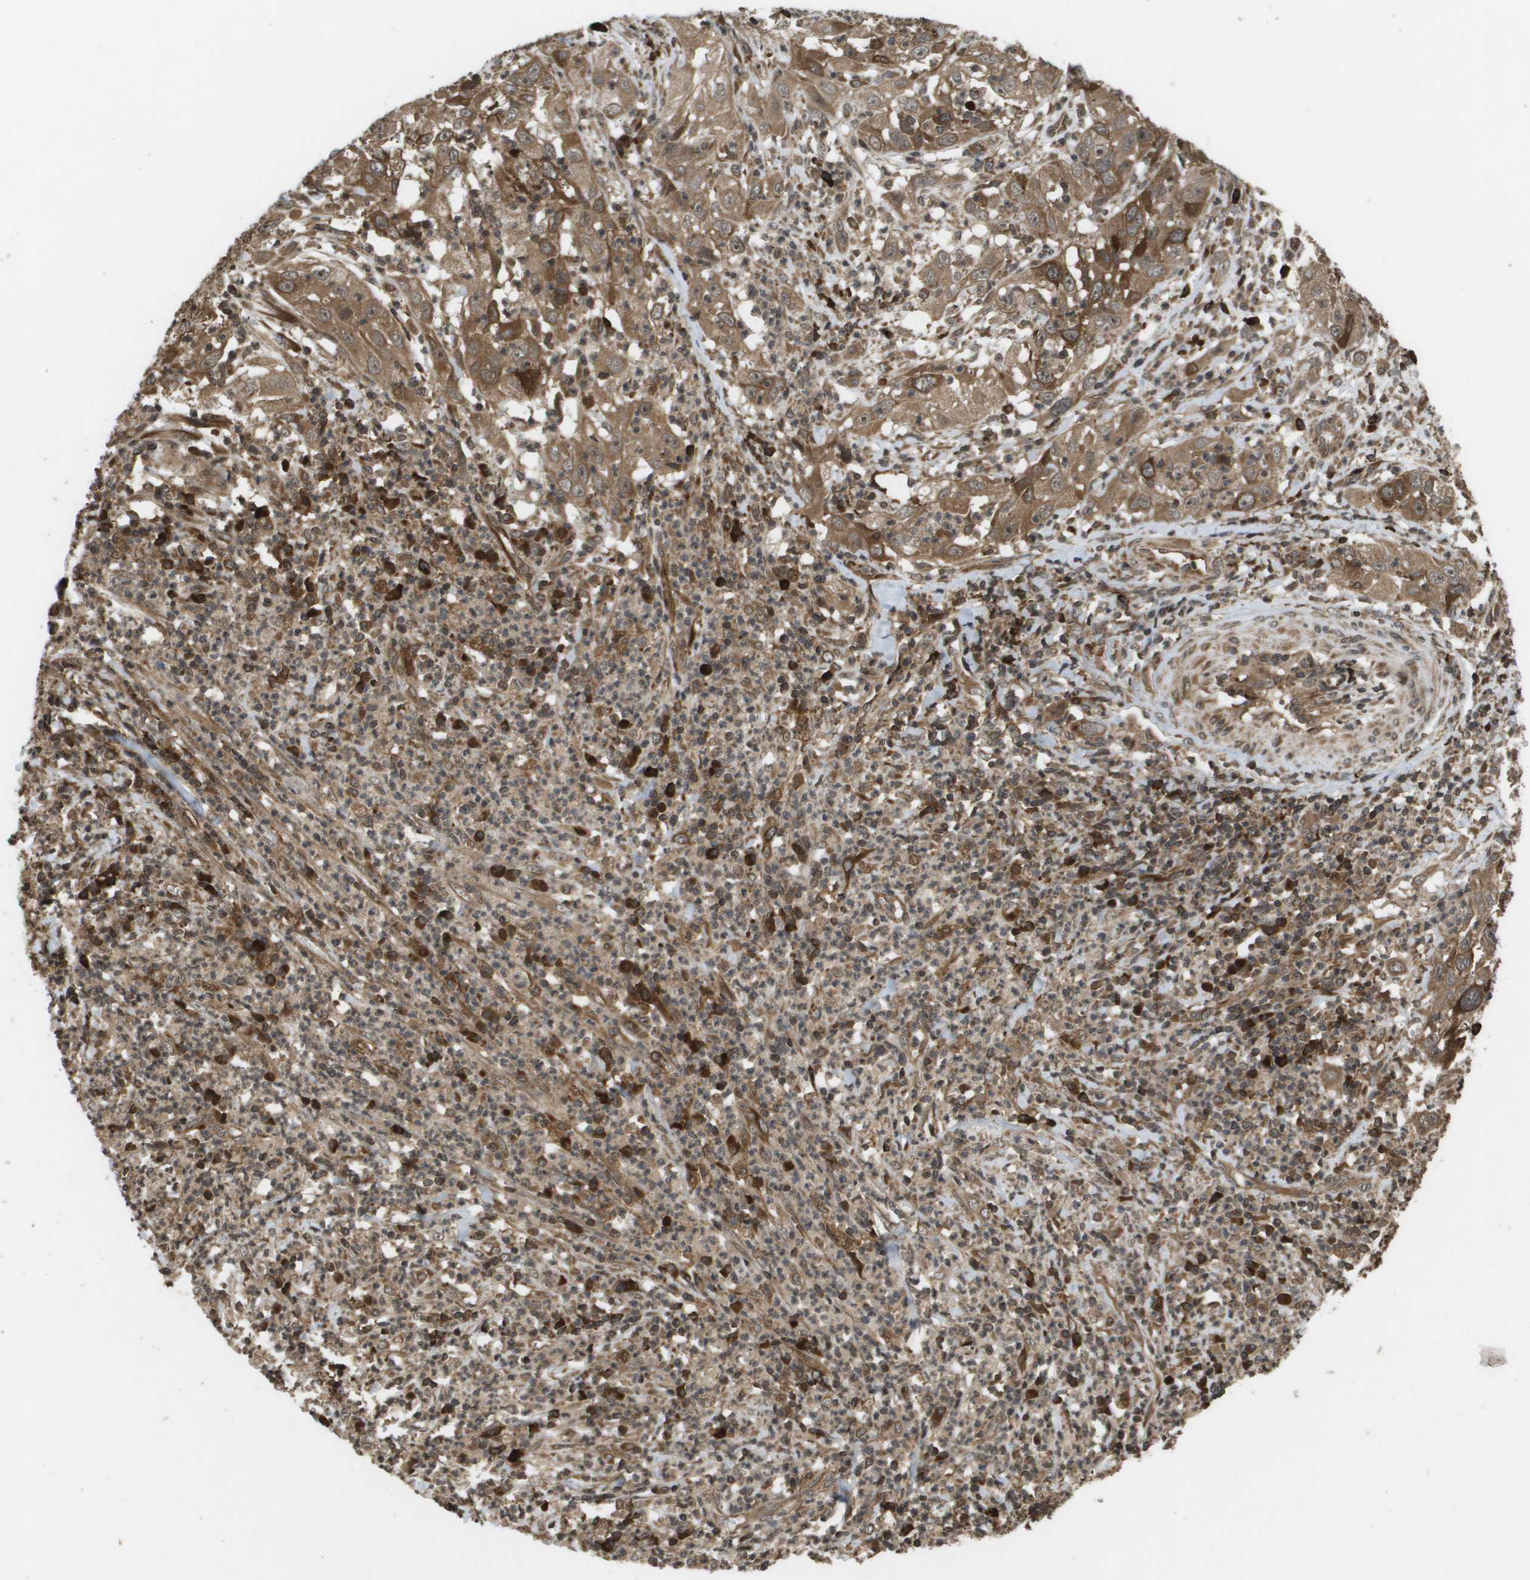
{"staining": {"intensity": "strong", "quantity": ">75%", "location": "cytoplasmic/membranous"}, "tissue": "cervical cancer", "cell_type": "Tumor cells", "image_type": "cancer", "snomed": [{"axis": "morphology", "description": "Squamous cell carcinoma, NOS"}, {"axis": "topography", "description": "Cervix"}], "caption": "Cervical cancer stained for a protein demonstrates strong cytoplasmic/membranous positivity in tumor cells.", "gene": "KIF11", "patient": {"sex": "female", "age": 32}}